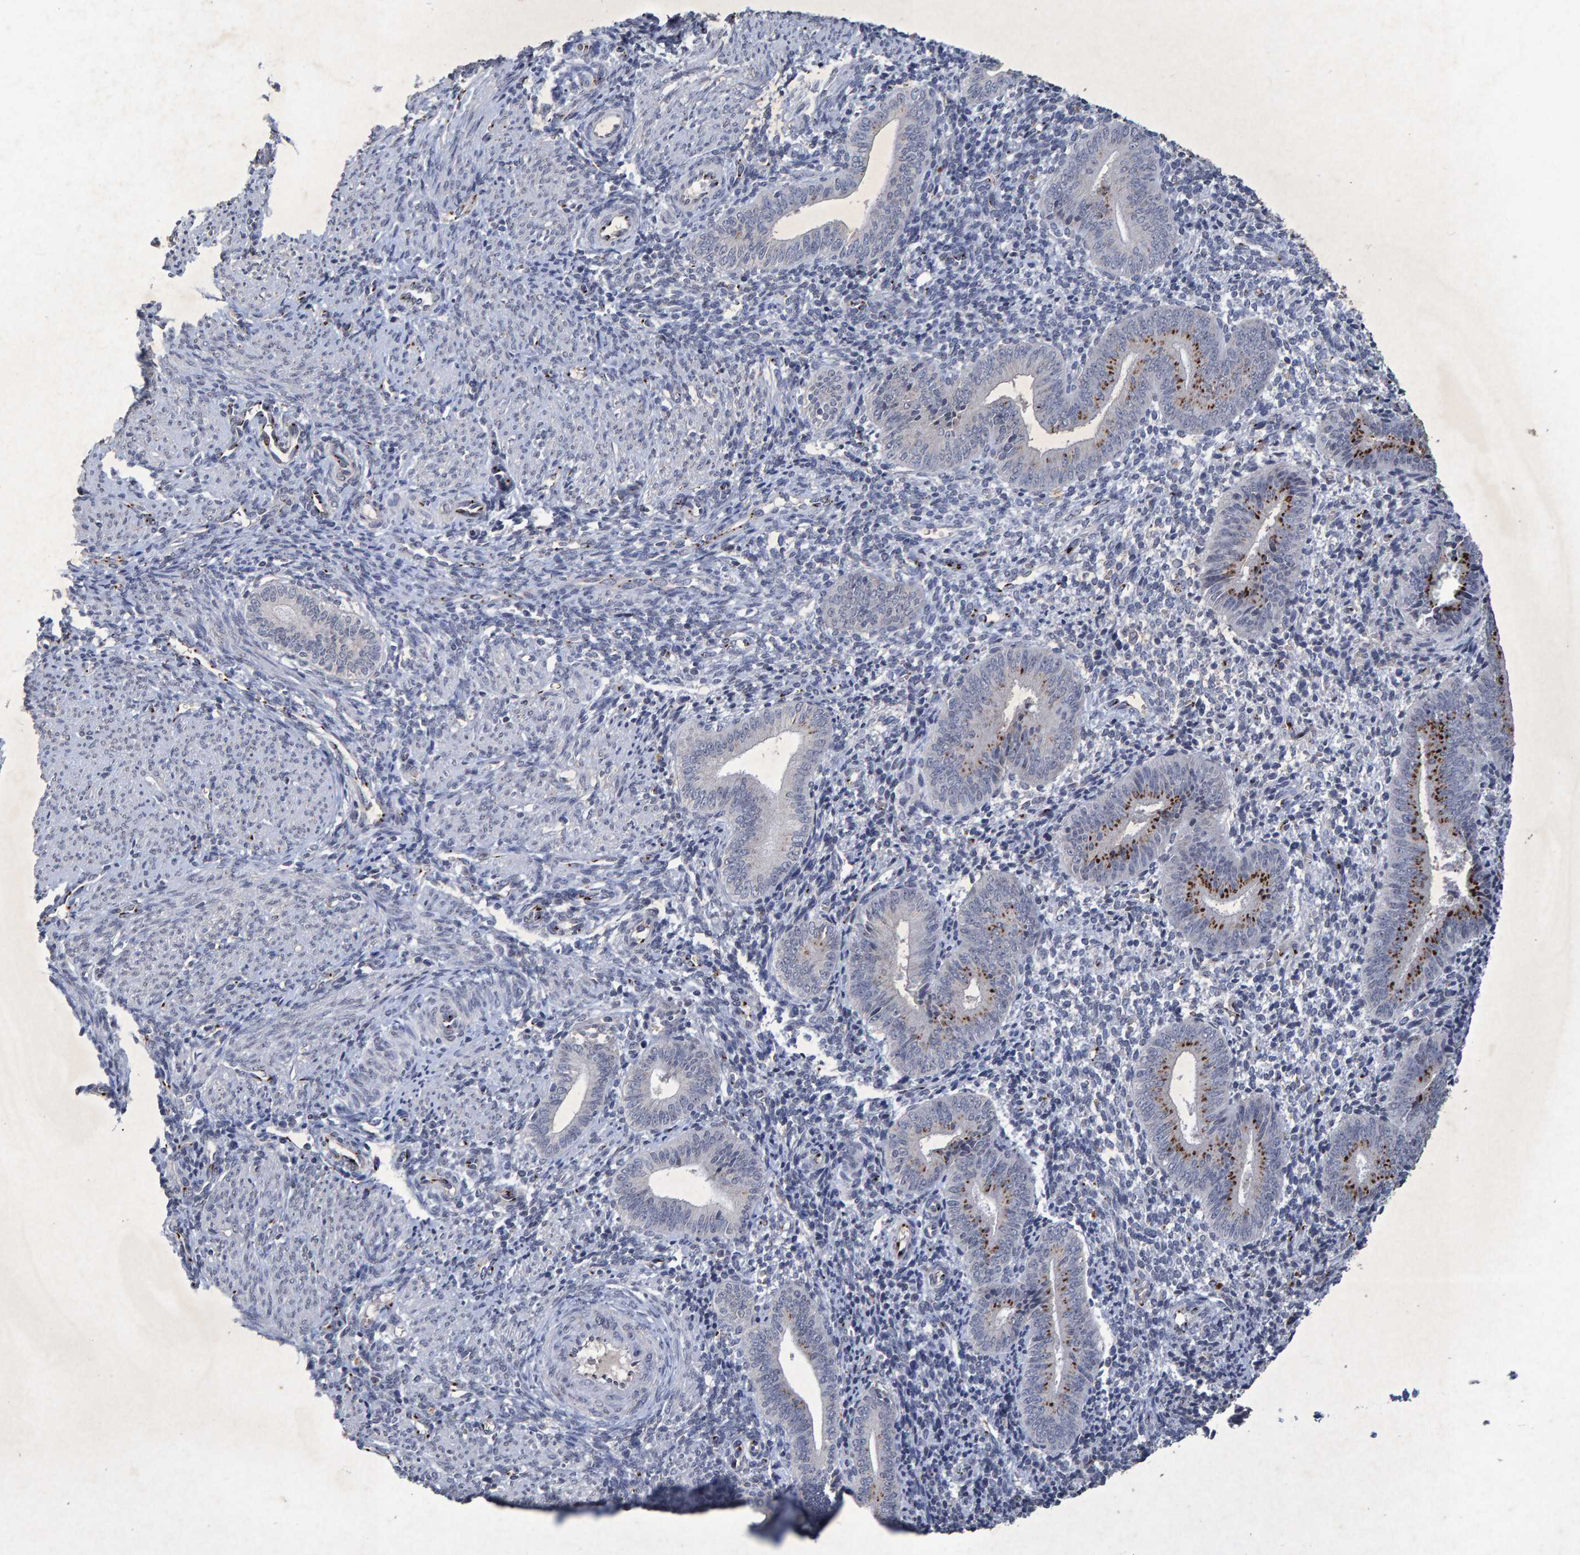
{"staining": {"intensity": "negative", "quantity": "none", "location": "none"}, "tissue": "endometrium", "cell_type": "Cells in endometrial stroma", "image_type": "normal", "snomed": [{"axis": "morphology", "description": "Normal tissue, NOS"}, {"axis": "topography", "description": "Uterus"}, {"axis": "topography", "description": "Endometrium"}], "caption": "This image is of normal endometrium stained with immunohistochemistry to label a protein in brown with the nuclei are counter-stained blue. There is no staining in cells in endometrial stroma. (IHC, brightfield microscopy, high magnification).", "gene": "GALC", "patient": {"sex": "female", "age": 33}}